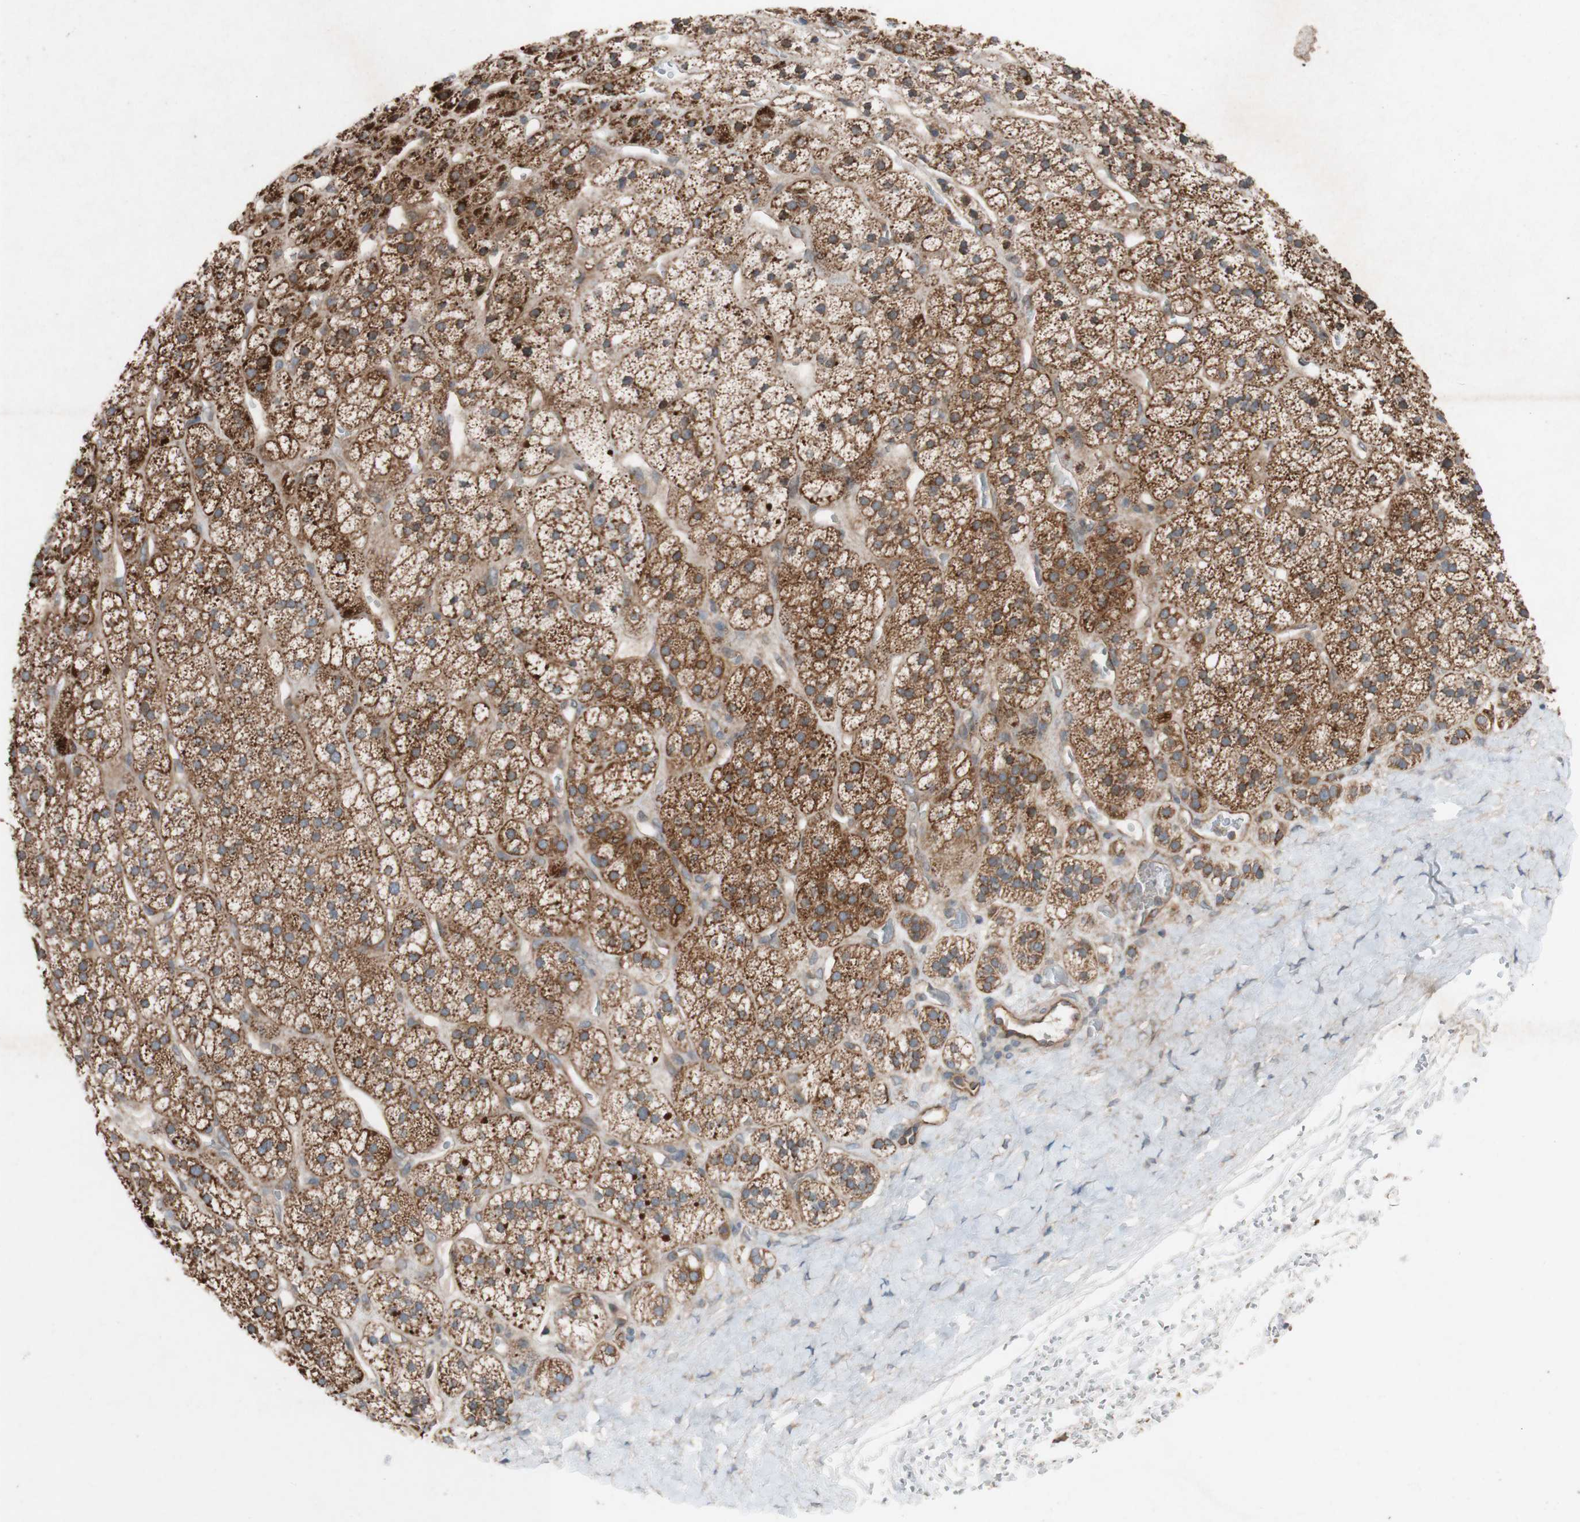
{"staining": {"intensity": "strong", "quantity": ">75%", "location": "cytoplasmic/membranous"}, "tissue": "adrenal gland", "cell_type": "Glandular cells", "image_type": "normal", "snomed": [{"axis": "morphology", "description": "Normal tissue, NOS"}, {"axis": "topography", "description": "Adrenal gland"}], "caption": "DAB (3,3'-diaminobenzidine) immunohistochemical staining of normal adrenal gland demonstrates strong cytoplasmic/membranous protein staining in approximately >75% of glandular cells. The staining was performed using DAB, with brown indicating positive protein expression. Nuclei are stained blue with hematoxylin.", "gene": "TST", "patient": {"sex": "male", "age": 56}}